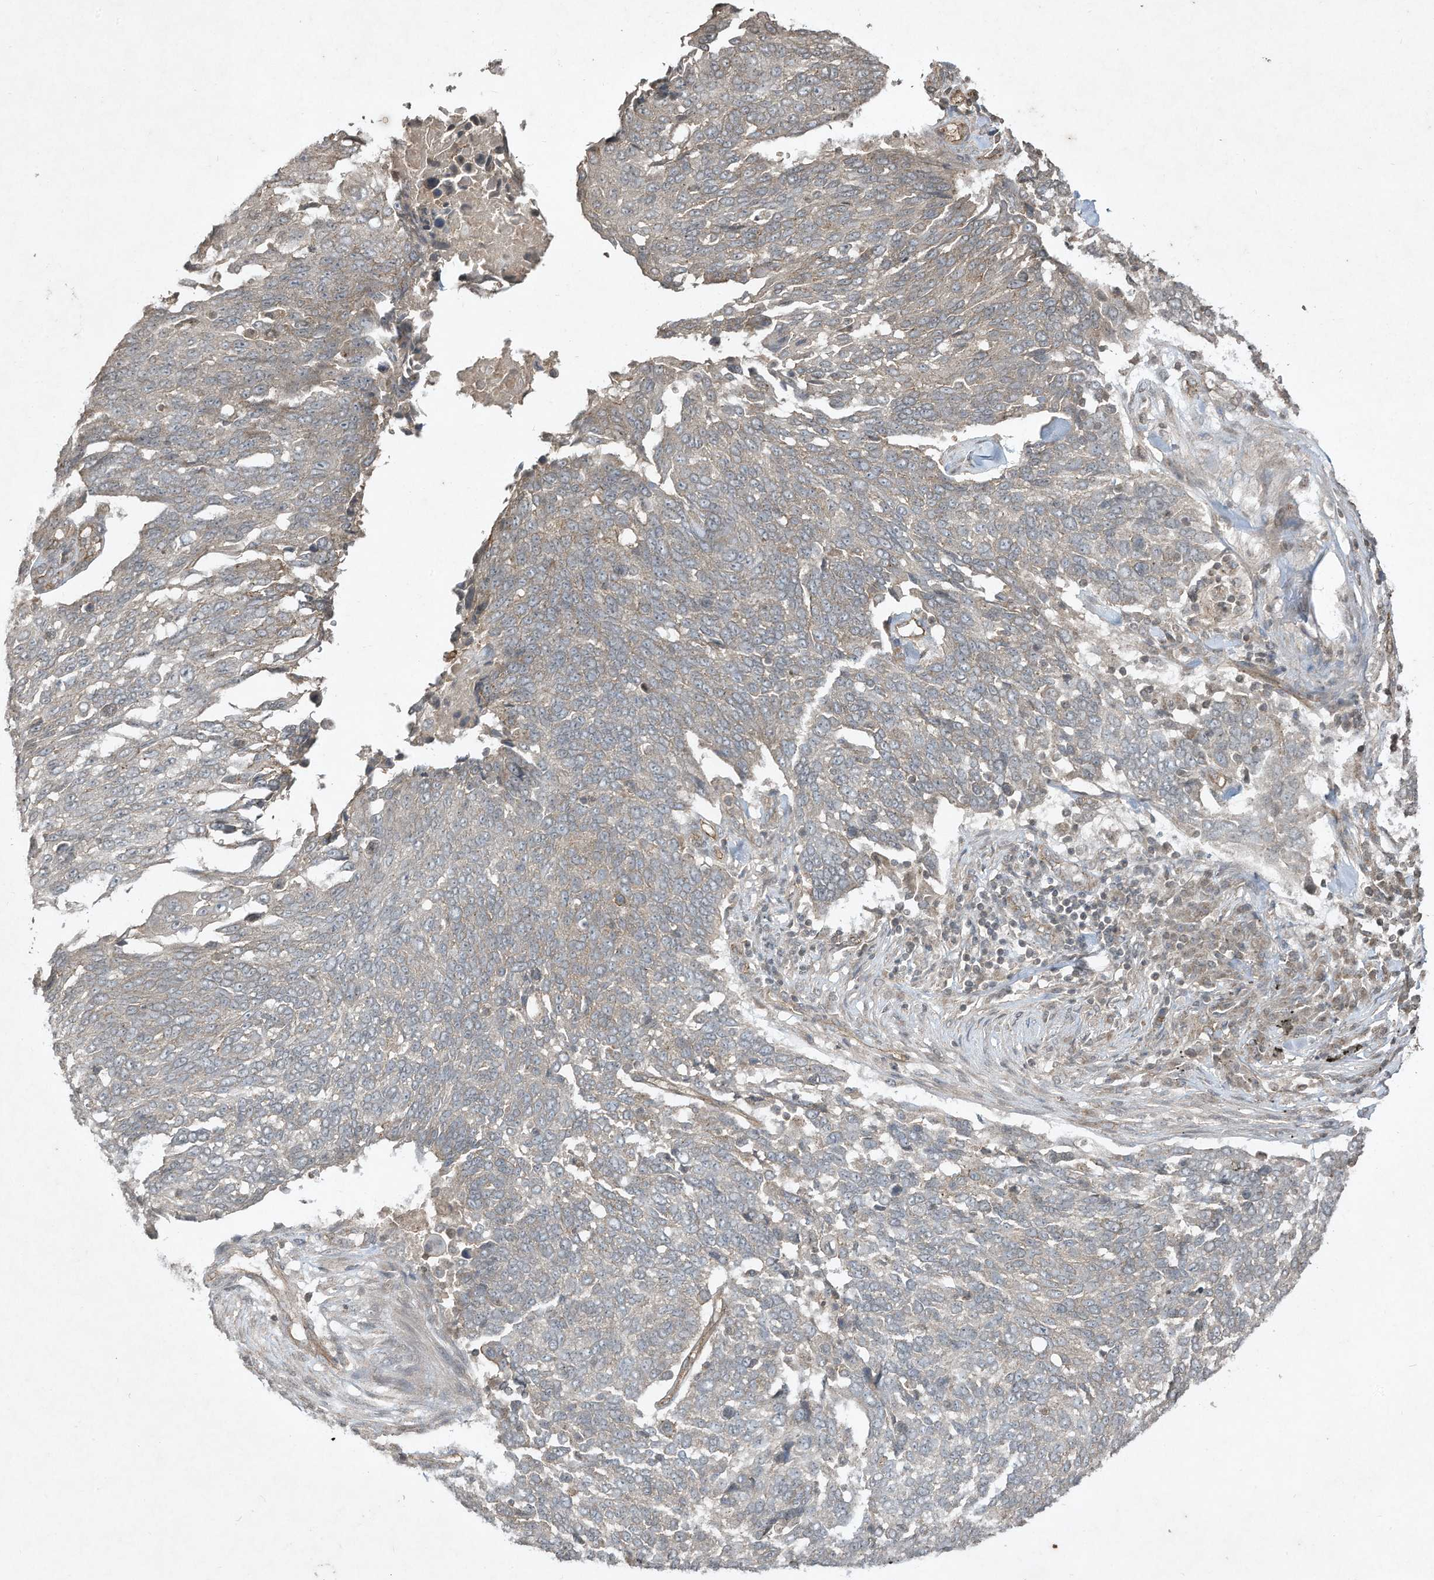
{"staining": {"intensity": "negative", "quantity": "none", "location": "none"}, "tissue": "lung cancer", "cell_type": "Tumor cells", "image_type": "cancer", "snomed": [{"axis": "morphology", "description": "Squamous cell carcinoma, NOS"}, {"axis": "topography", "description": "Lung"}], "caption": "Immunohistochemical staining of lung cancer (squamous cell carcinoma) demonstrates no significant positivity in tumor cells.", "gene": "MATN2", "patient": {"sex": "male", "age": 66}}